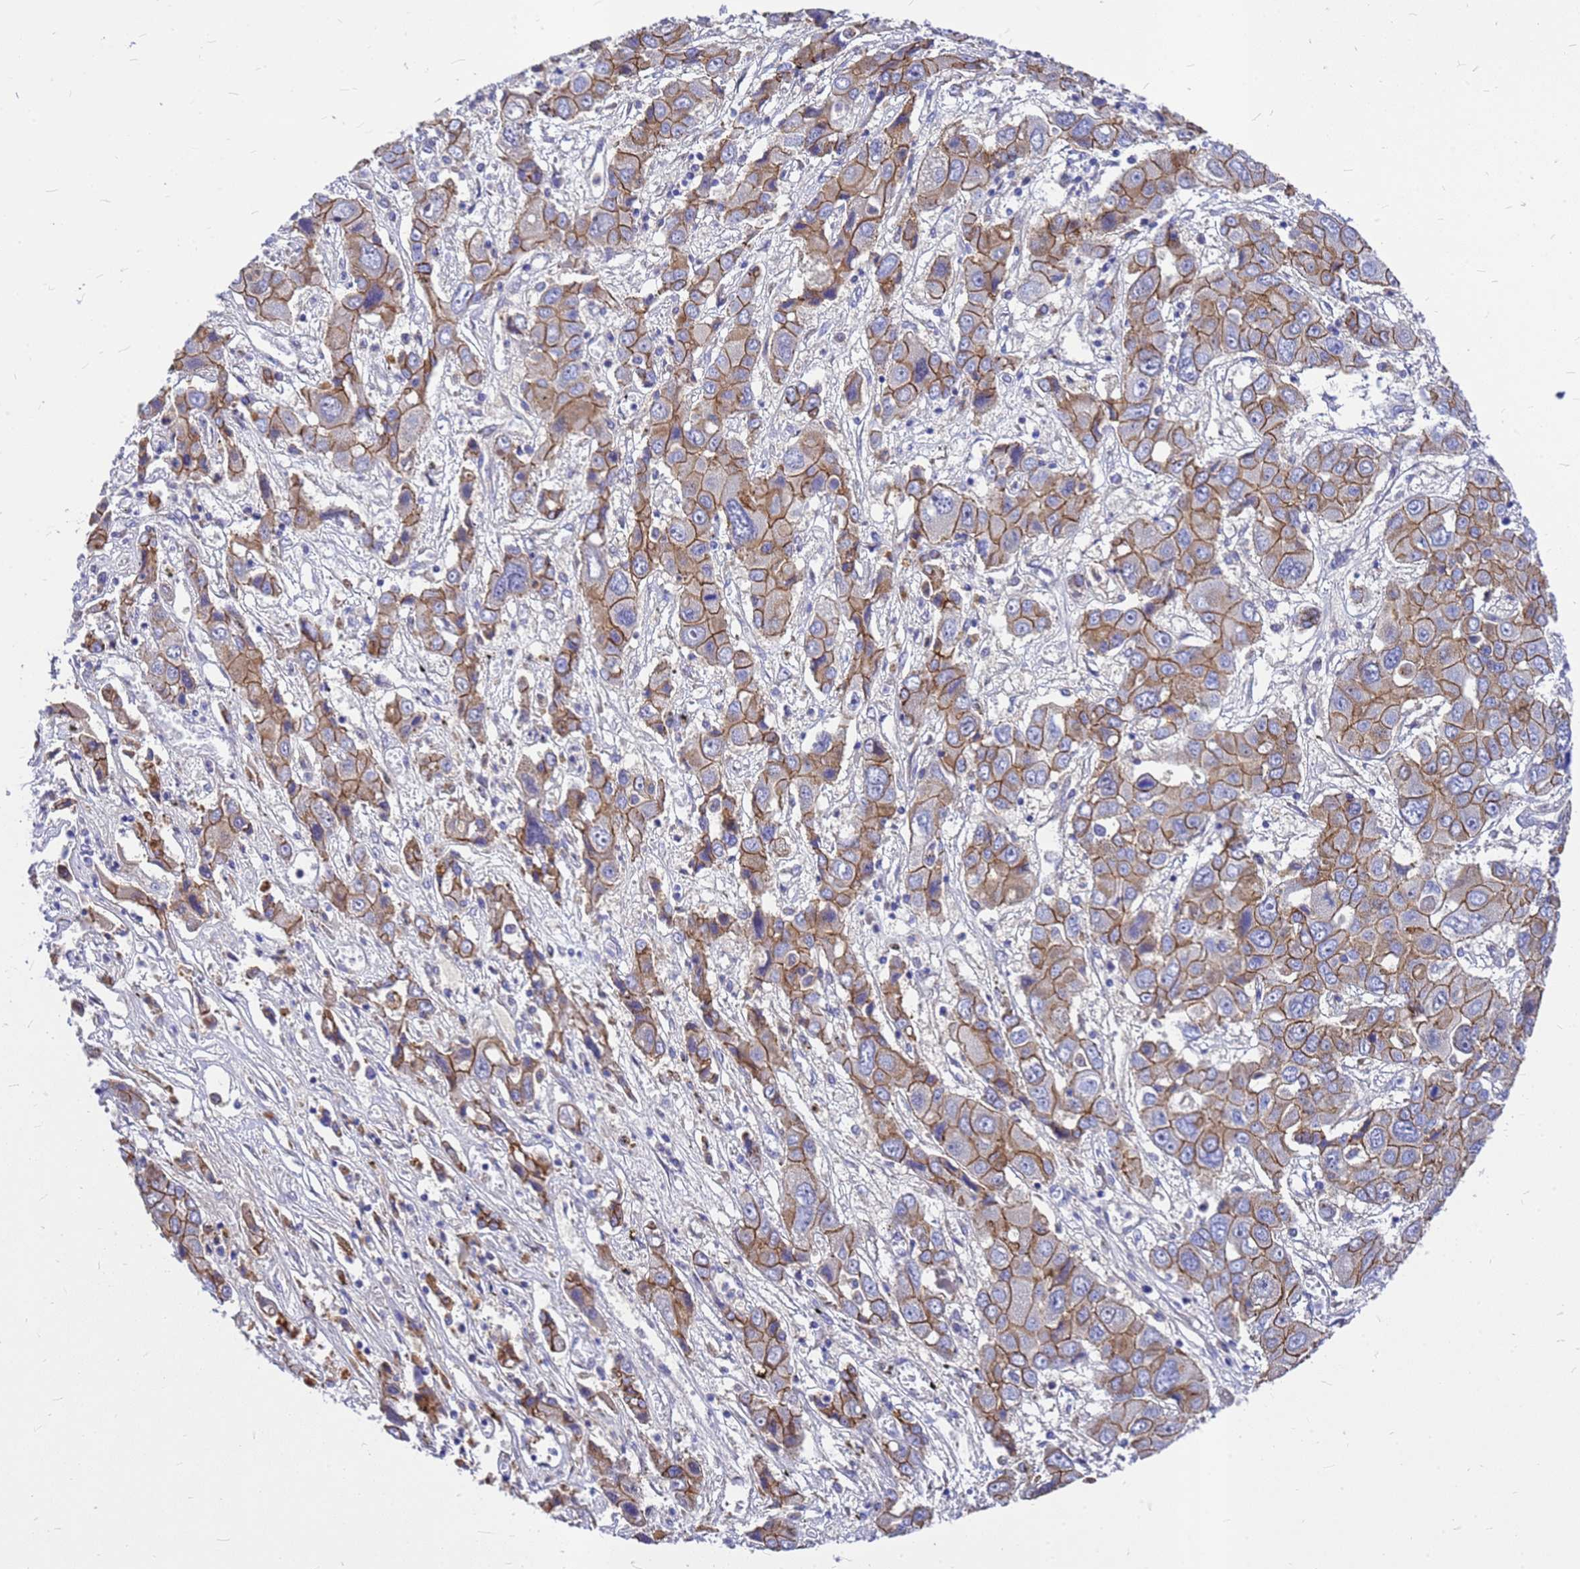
{"staining": {"intensity": "moderate", "quantity": ">75%", "location": "cytoplasmic/membranous"}, "tissue": "liver cancer", "cell_type": "Tumor cells", "image_type": "cancer", "snomed": [{"axis": "morphology", "description": "Cholangiocarcinoma"}, {"axis": "topography", "description": "Liver"}], "caption": "Protein analysis of cholangiocarcinoma (liver) tissue demonstrates moderate cytoplasmic/membranous expression in about >75% of tumor cells. (DAB (3,3'-diaminobenzidine) = brown stain, brightfield microscopy at high magnification).", "gene": "FBXW5", "patient": {"sex": "male", "age": 67}}